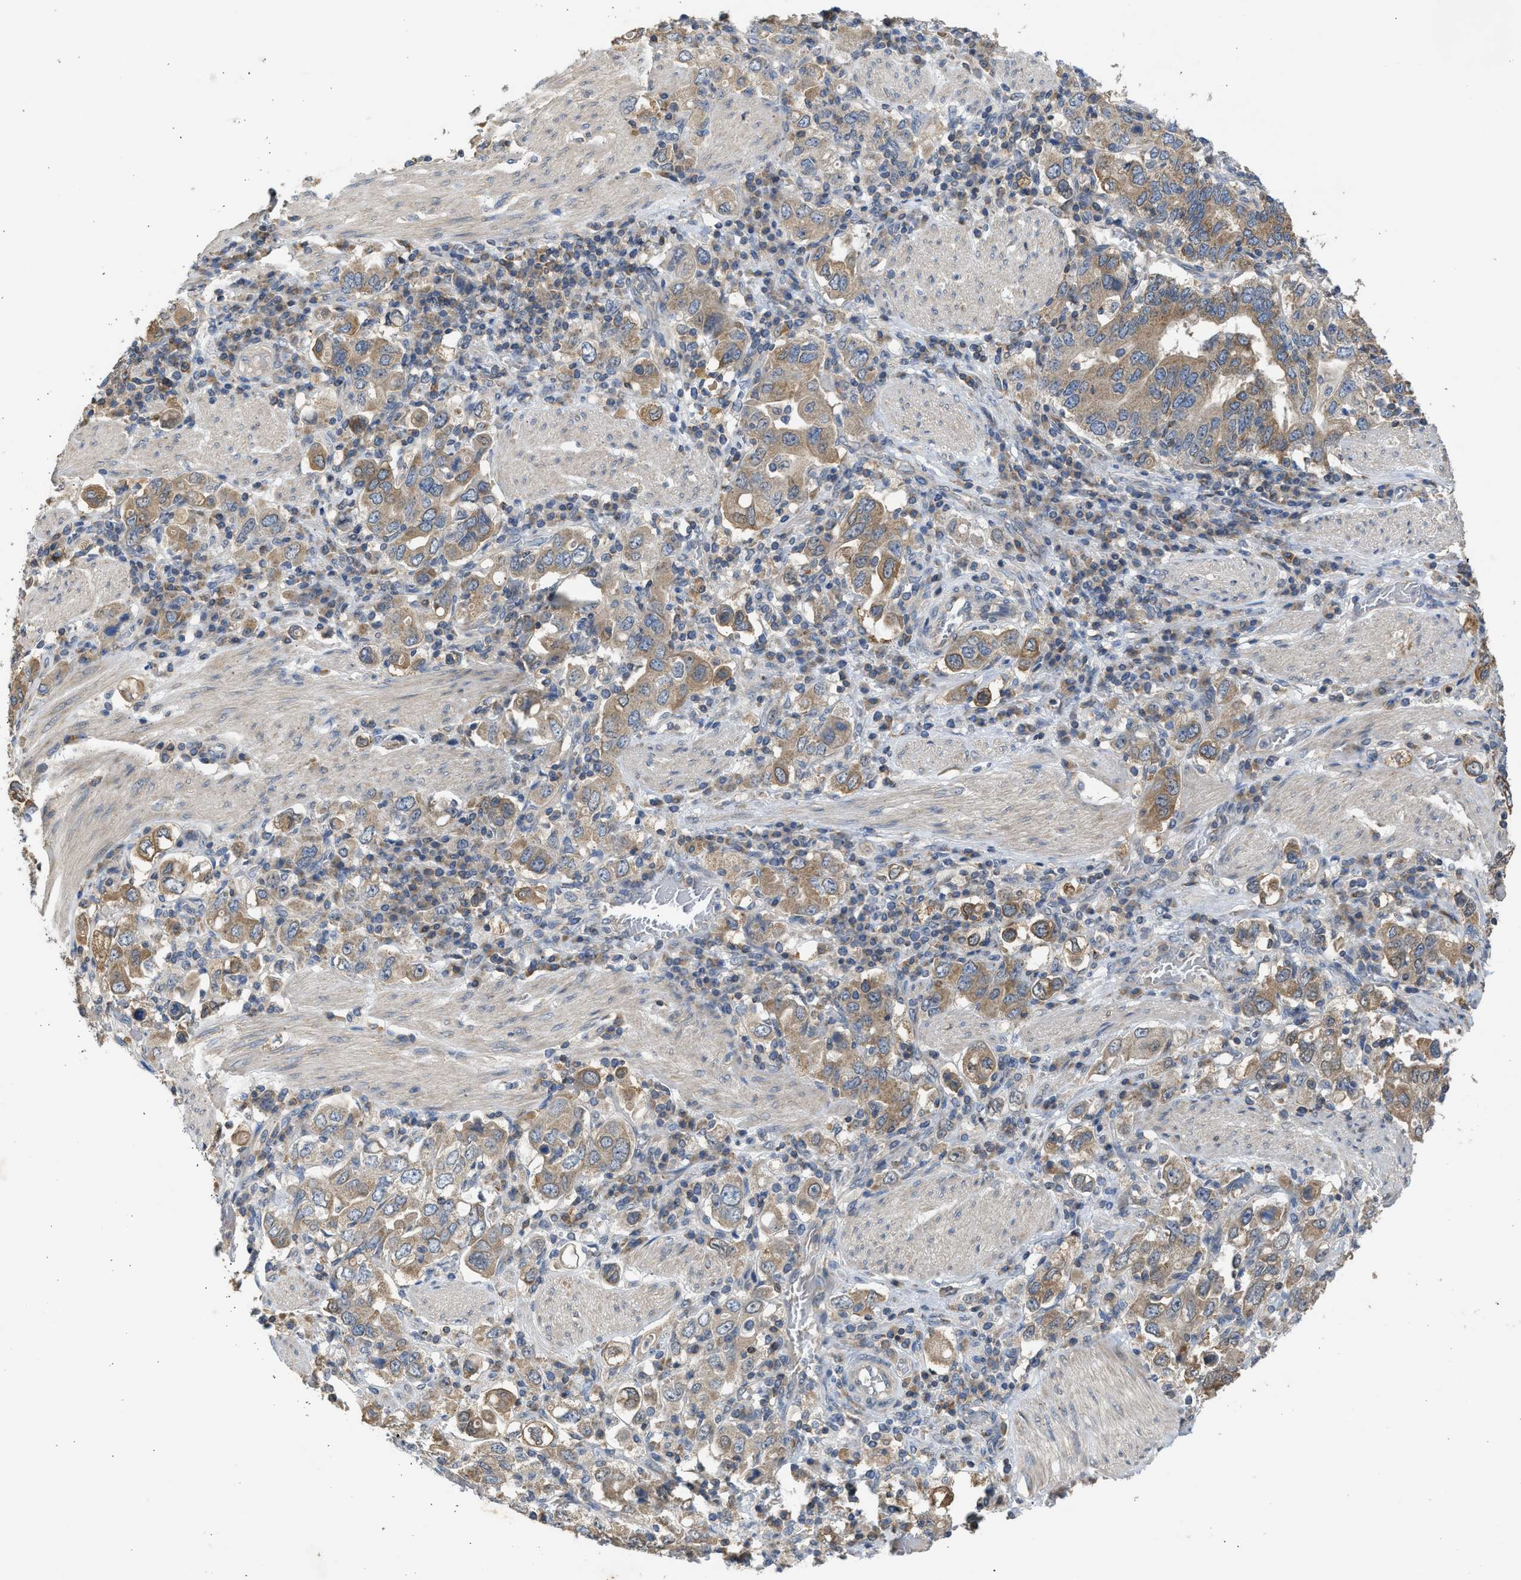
{"staining": {"intensity": "moderate", "quantity": ">75%", "location": "cytoplasmic/membranous"}, "tissue": "stomach cancer", "cell_type": "Tumor cells", "image_type": "cancer", "snomed": [{"axis": "morphology", "description": "Adenocarcinoma, NOS"}, {"axis": "topography", "description": "Stomach, upper"}], "caption": "Human stomach adenocarcinoma stained with a brown dye shows moderate cytoplasmic/membranous positive positivity in approximately >75% of tumor cells.", "gene": "CYP1A1", "patient": {"sex": "male", "age": 62}}